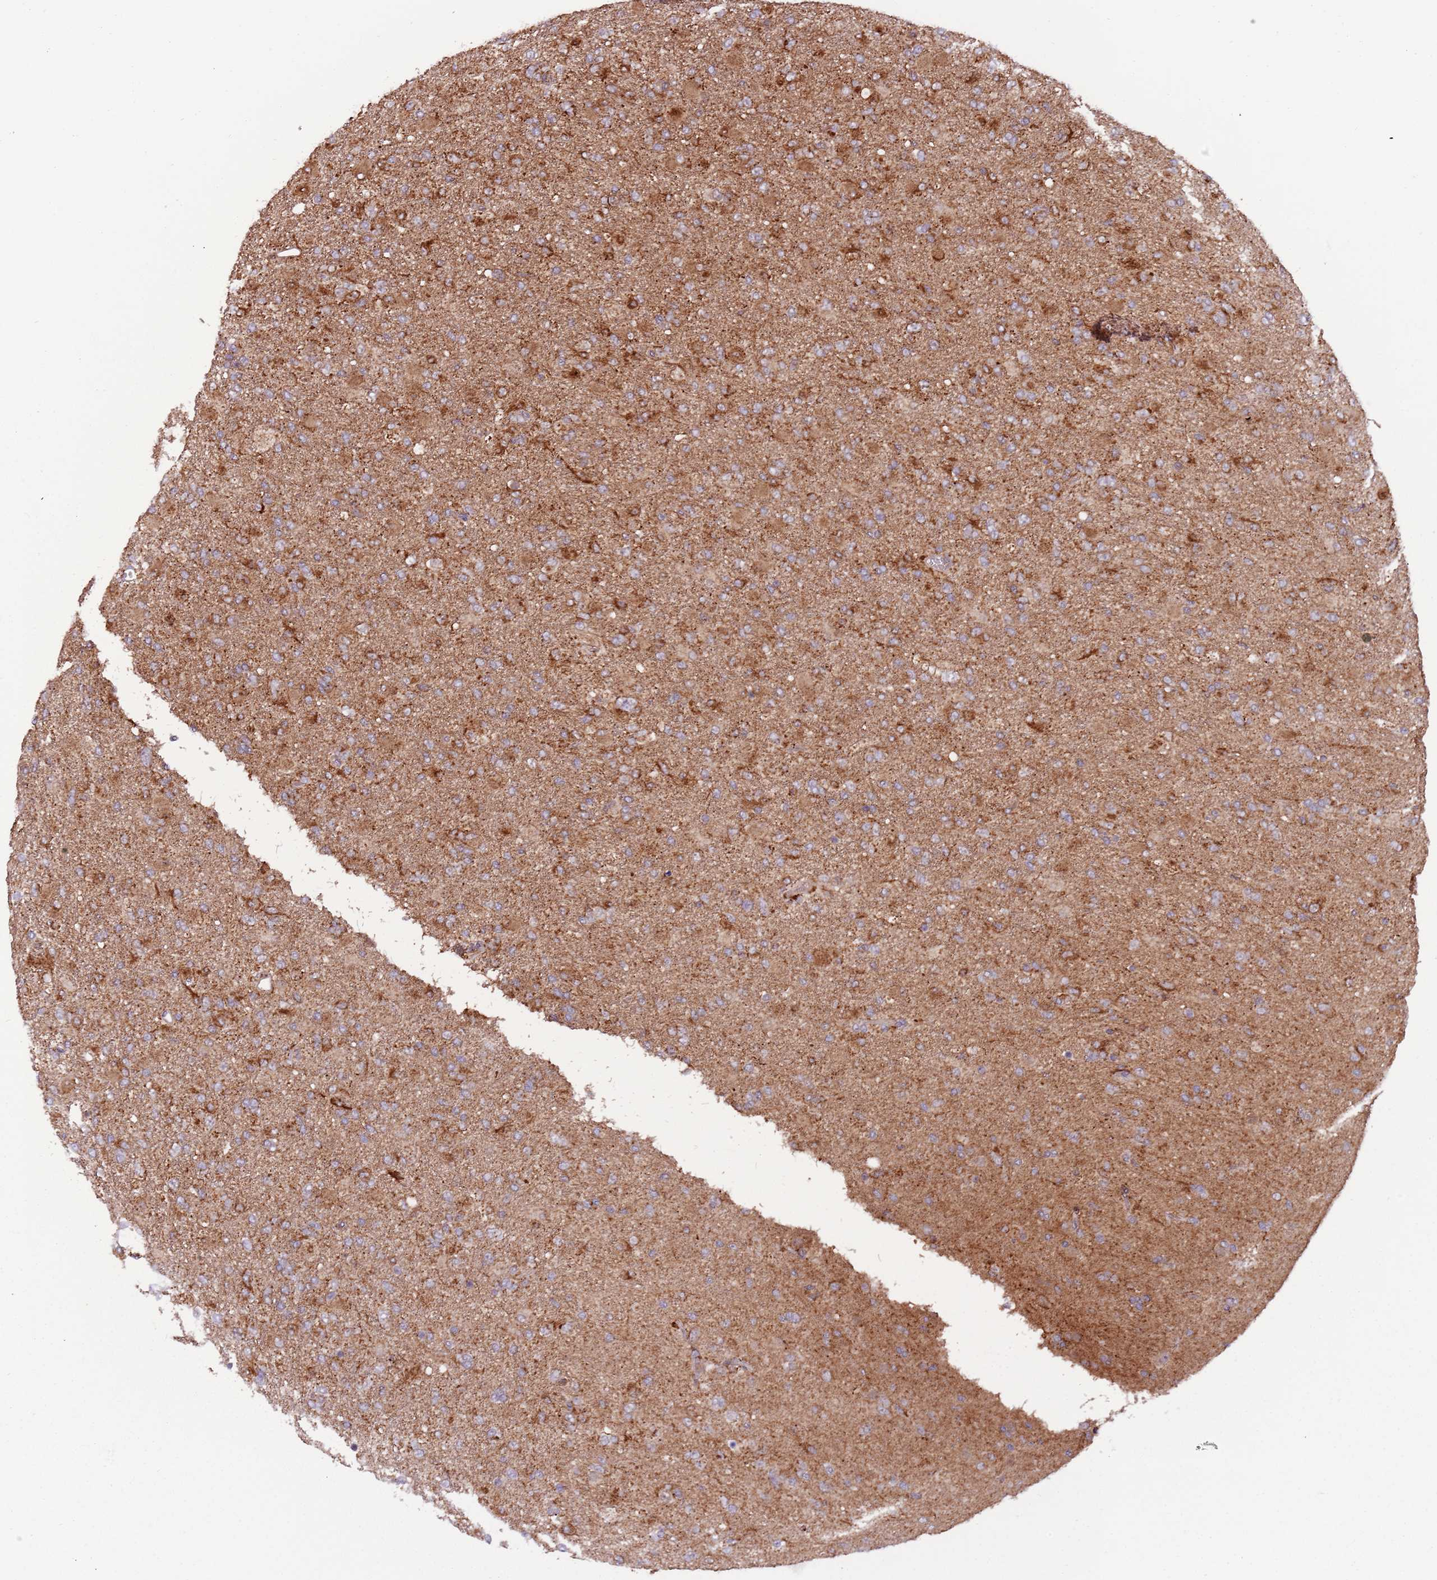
{"staining": {"intensity": "moderate", "quantity": ">75%", "location": "cytoplasmic/membranous"}, "tissue": "glioma", "cell_type": "Tumor cells", "image_type": "cancer", "snomed": [{"axis": "morphology", "description": "Glioma, malignant, Low grade"}, {"axis": "topography", "description": "Brain"}], "caption": "The immunohistochemical stain highlights moderate cytoplasmic/membranous staining in tumor cells of malignant low-grade glioma tissue.", "gene": "ULK3", "patient": {"sex": "male", "age": 65}}